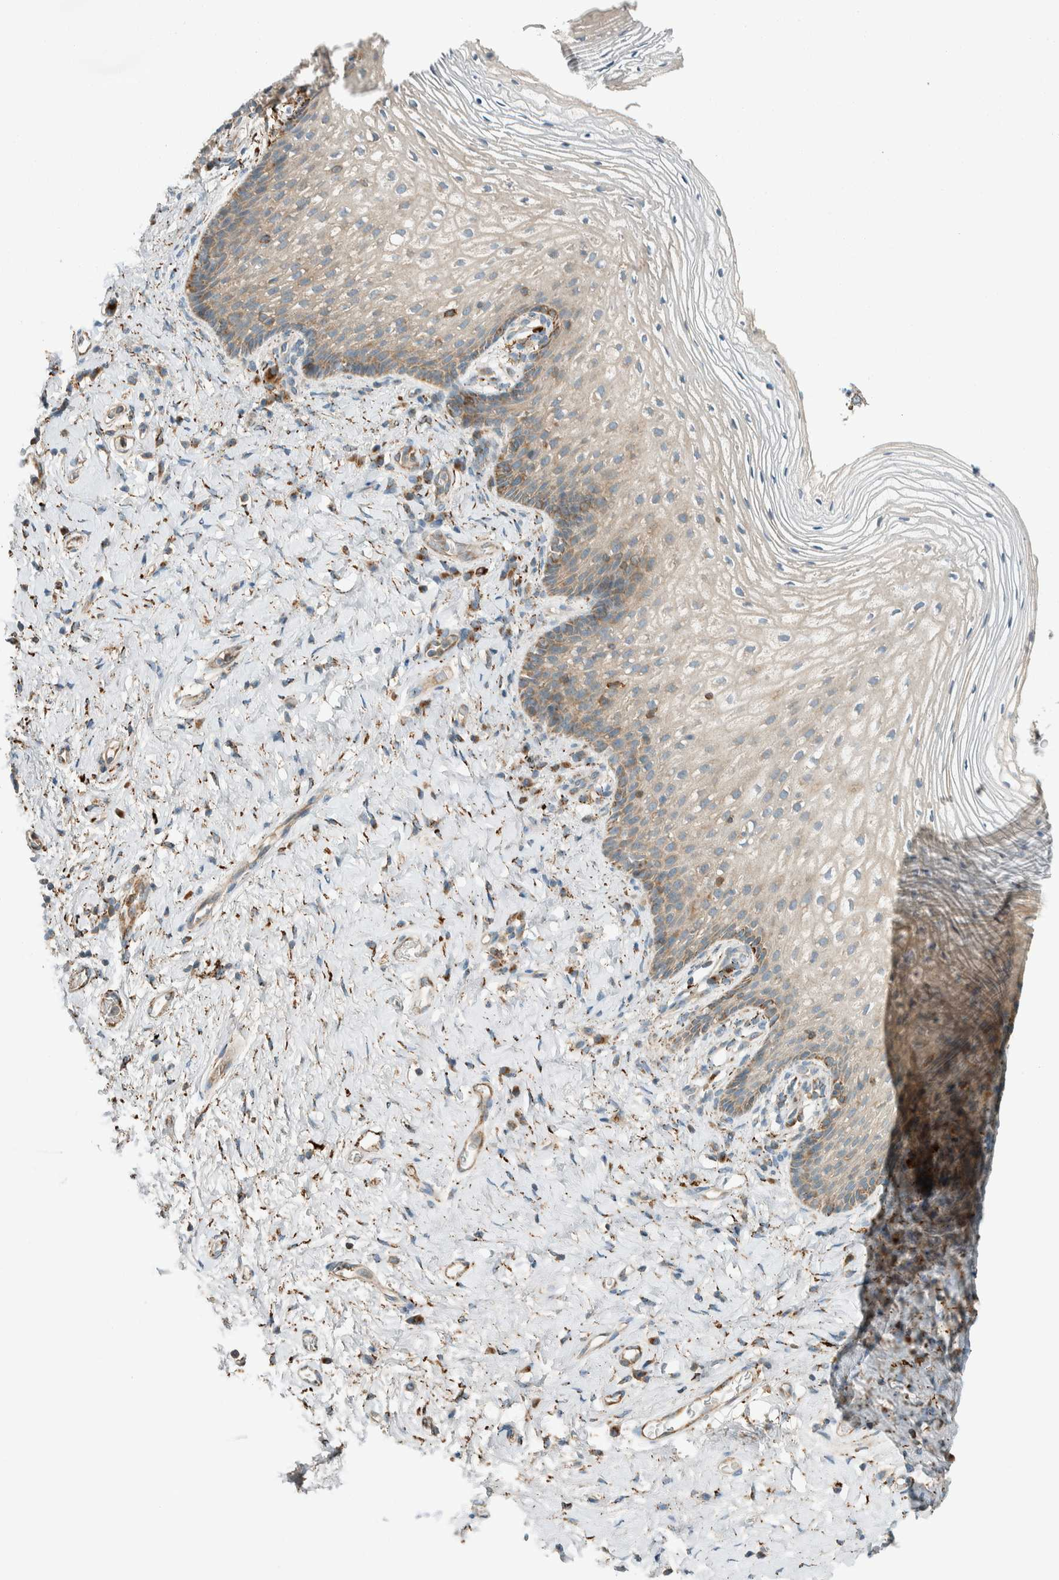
{"staining": {"intensity": "moderate", "quantity": "<25%", "location": "cytoplasmic/membranous"}, "tissue": "vagina", "cell_type": "Squamous epithelial cells", "image_type": "normal", "snomed": [{"axis": "morphology", "description": "Normal tissue, NOS"}, {"axis": "topography", "description": "Vagina"}], "caption": "Immunohistochemical staining of unremarkable vagina demonstrates low levels of moderate cytoplasmic/membranous expression in approximately <25% of squamous epithelial cells.", "gene": "SPAG5", "patient": {"sex": "female", "age": 60}}